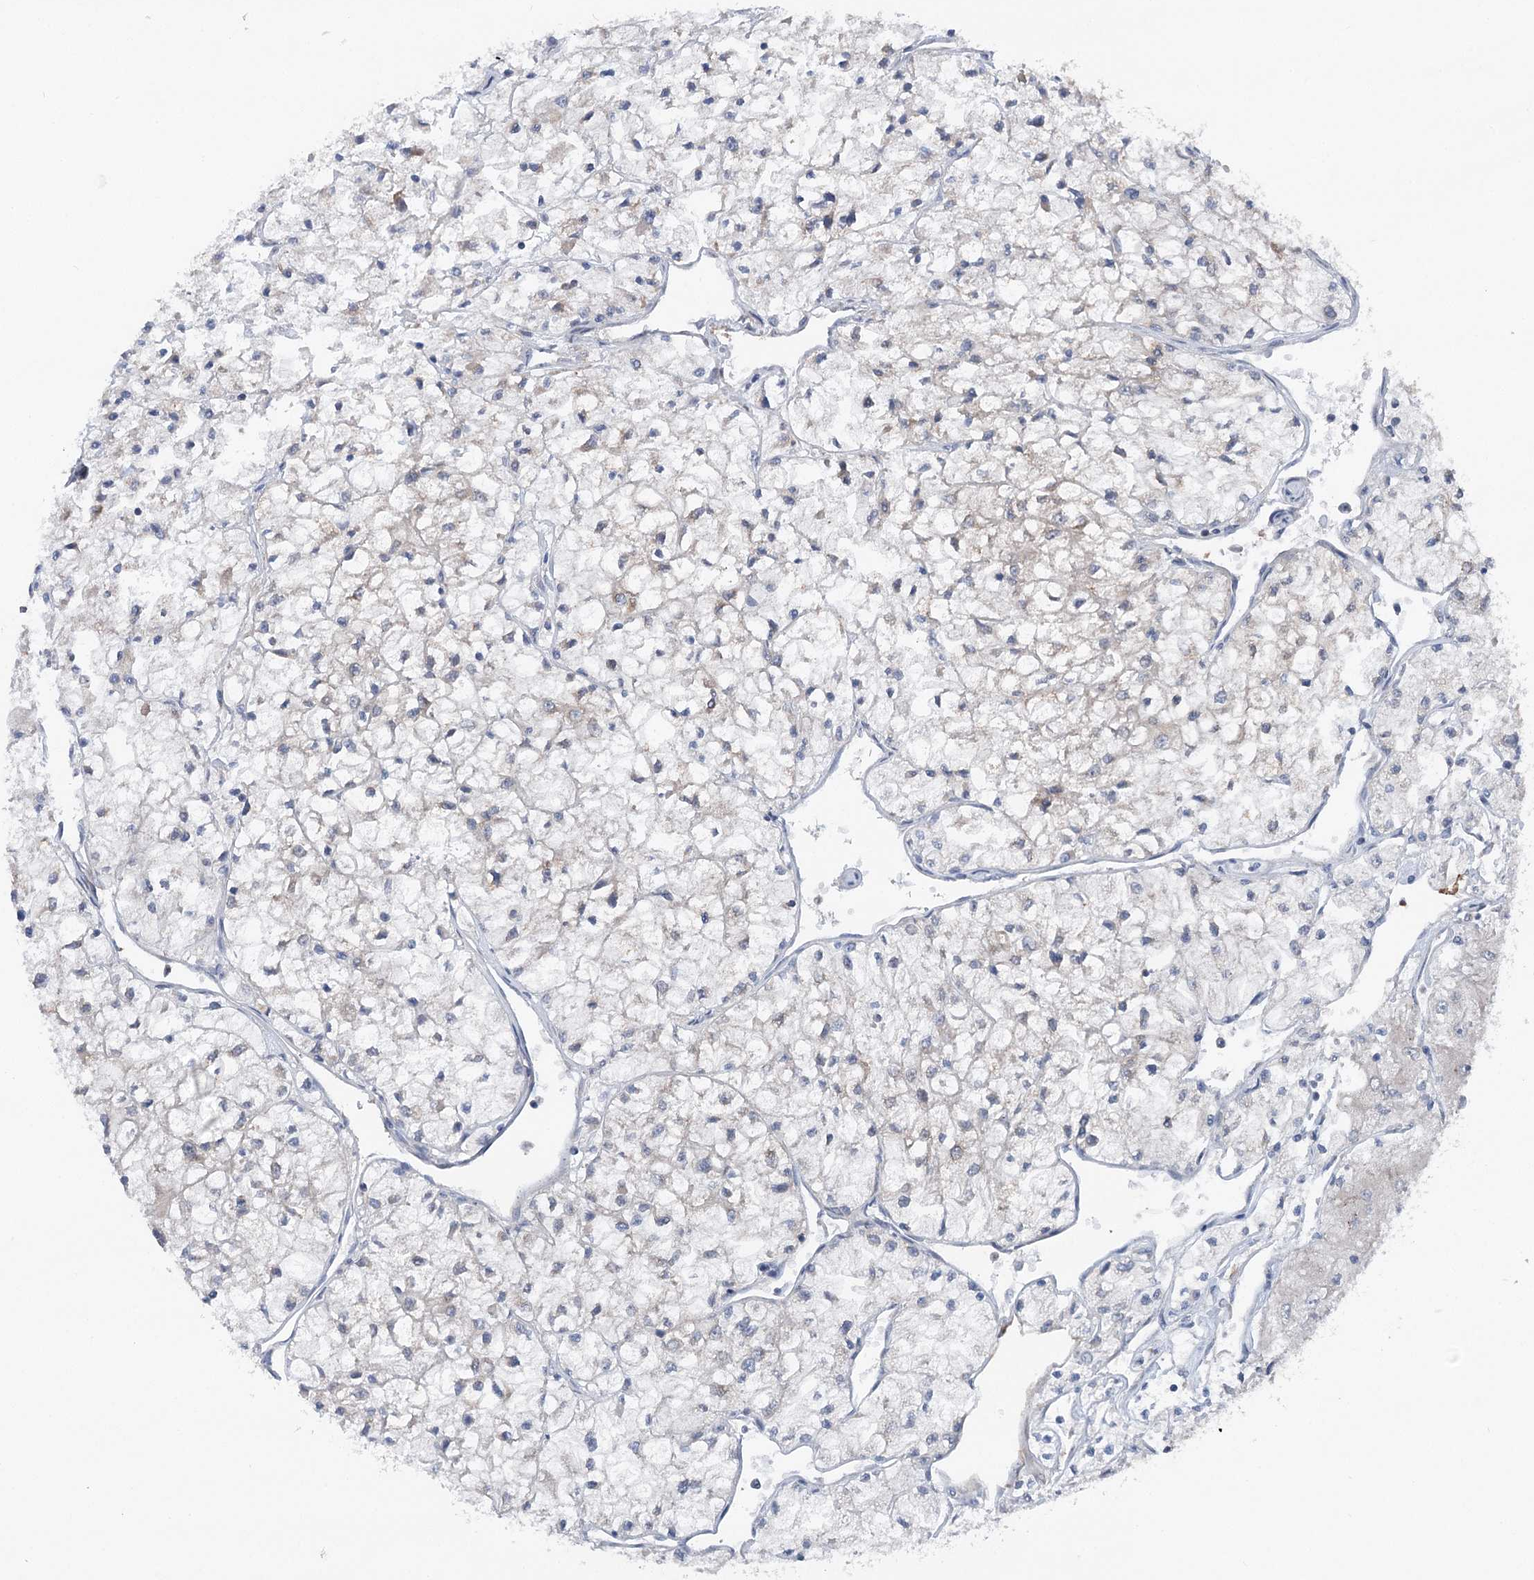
{"staining": {"intensity": "negative", "quantity": "none", "location": "none"}, "tissue": "renal cancer", "cell_type": "Tumor cells", "image_type": "cancer", "snomed": [{"axis": "morphology", "description": "Adenocarcinoma, NOS"}, {"axis": "topography", "description": "Kidney"}], "caption": "An immunohistochemistry photomicrograph of renal cancer is shown. There is no staining in tumor cells of renal cancer.", "gene": "PPP1R21", "patient": {"sex": "male", "age": 80}}